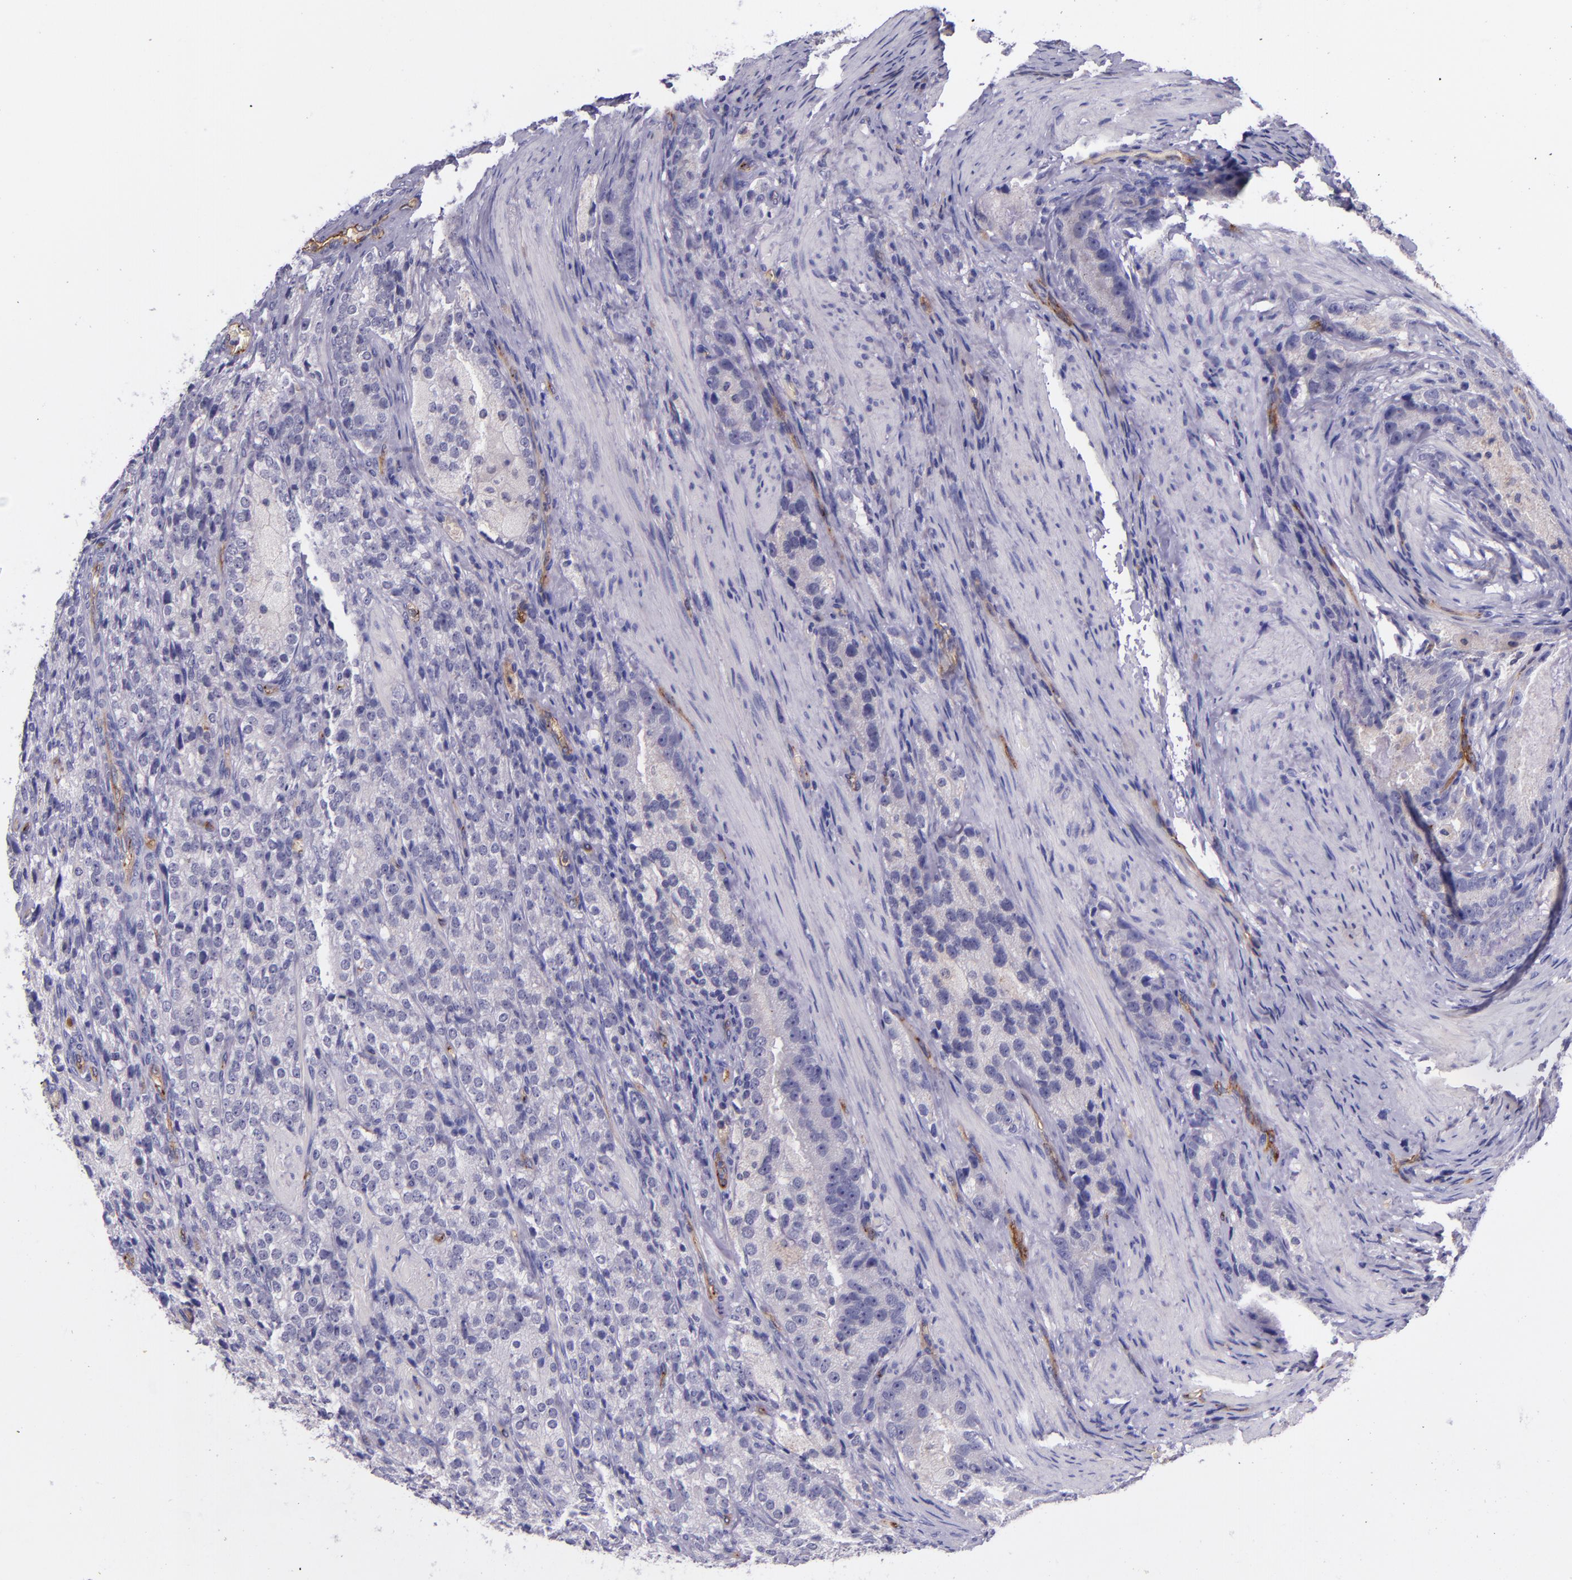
{"staining": {"intensity": "moderate", "quantity": "<25%", "location": "cytoplasmic/membranous"}, "tissue": "prostate cancer", "cell_type": "Tumor cells", "image_type": "cancer", "snomed": [{"axis": "morphology", "description": "Adenocarcinoma, High grade"}, {"axis": "topography", "description": "Prostate"}], "caption": "Immunohistochemical staining of prostate high-grade adenocarcinoma demonstrates low levels of moderate cytoplasmic/membranous protein positivity in approximately <25% of tumor cells.", "gene": "NOS3", "patient": {"sex": "male", "age": 63}}